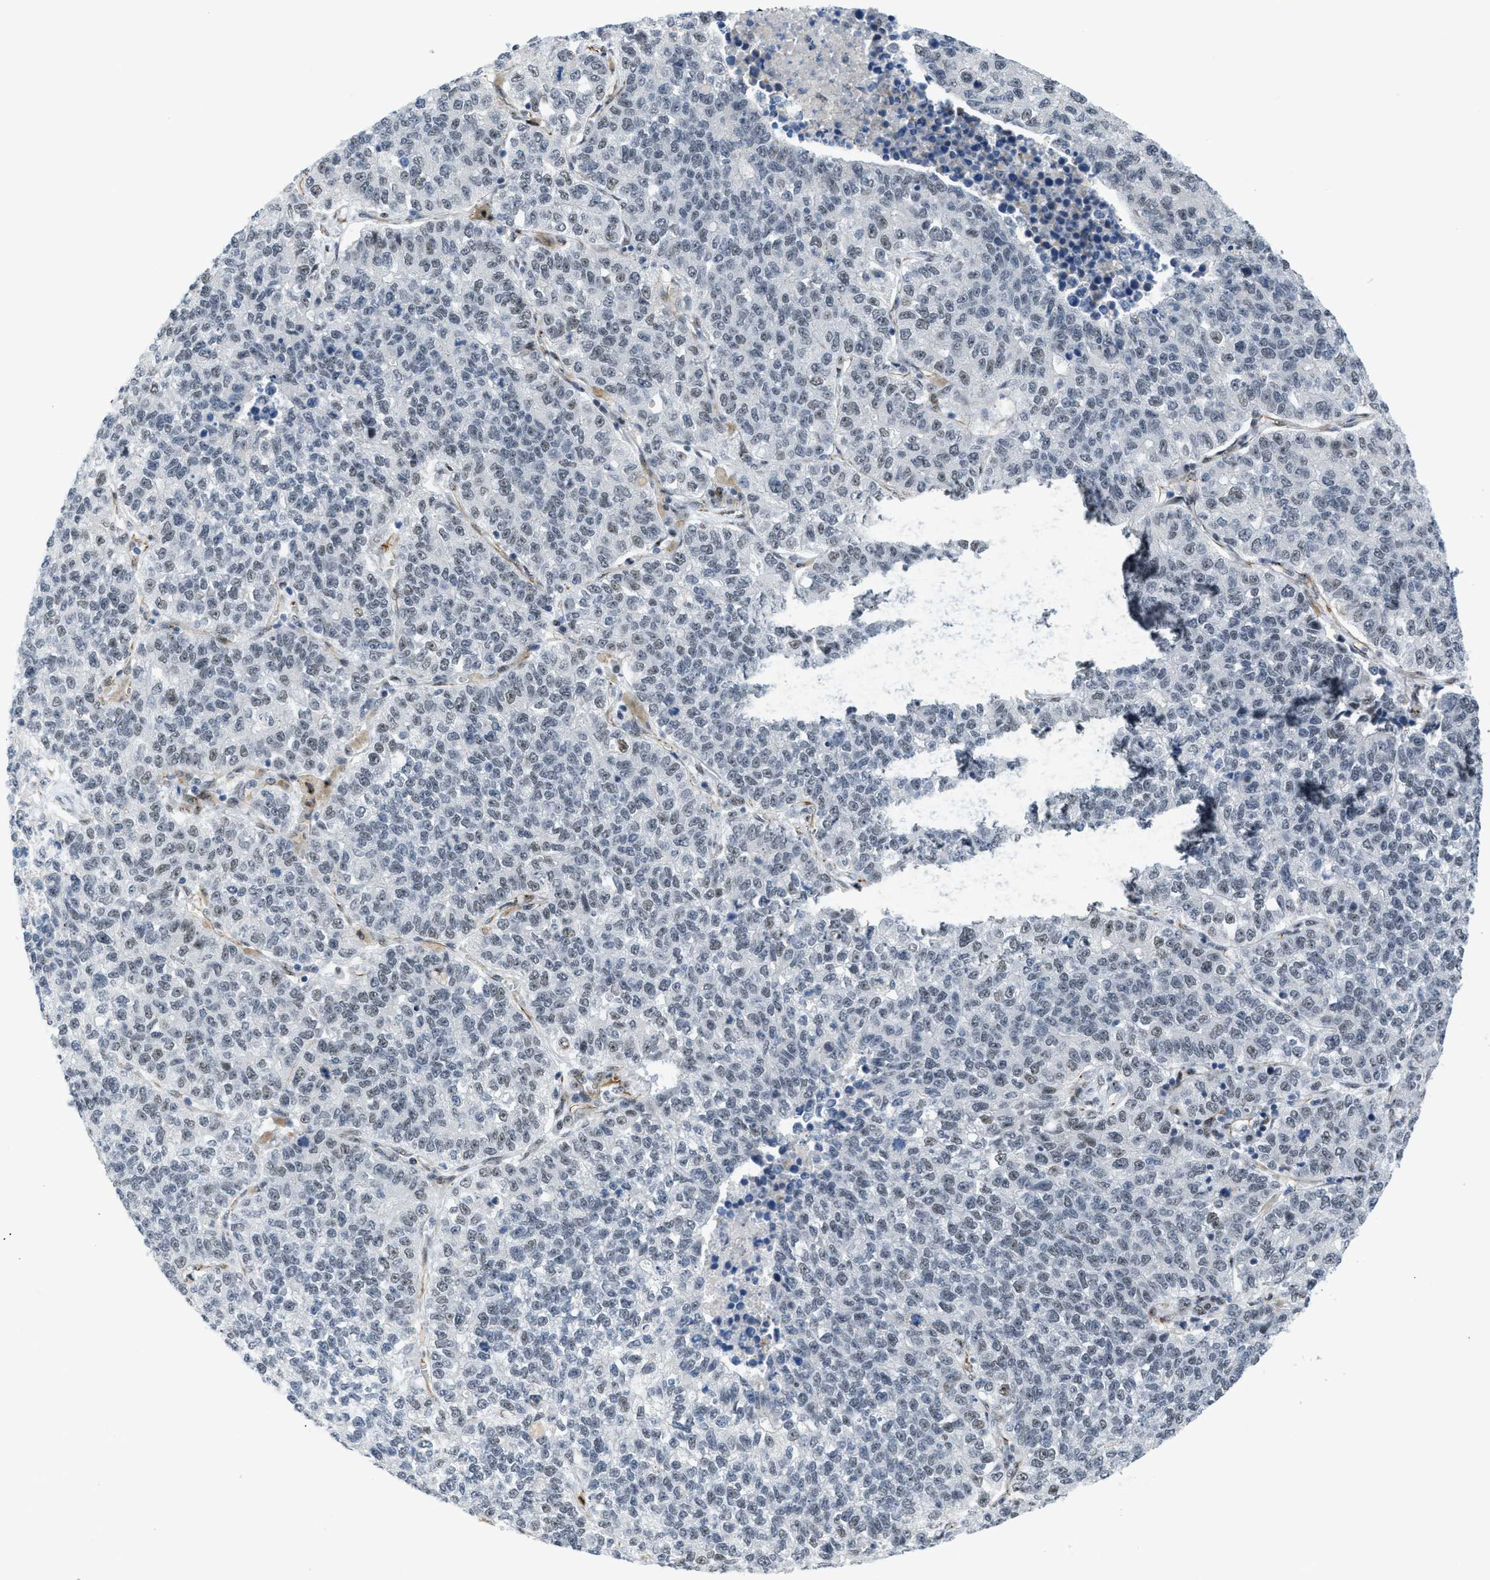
{"staining": {"intensity": "weak", "quantity": "25%-75%", "location": "nuclear"}, "tissue": "lung cancer", "cell_type": "Tumor cells", "image_type": "cancer", "snomed": [{"axis": "morphology", "description": "Adenocarcinoma, NOS"}, {"axis": "topography", "description": "Lung"}], "caption": "Protein staining reveals weak nuclear positivity in about 25%-75% of tumor cells in lung cancer.", "gene": "LRRC8B", "patient": {"sex": "male", "age": 49}}